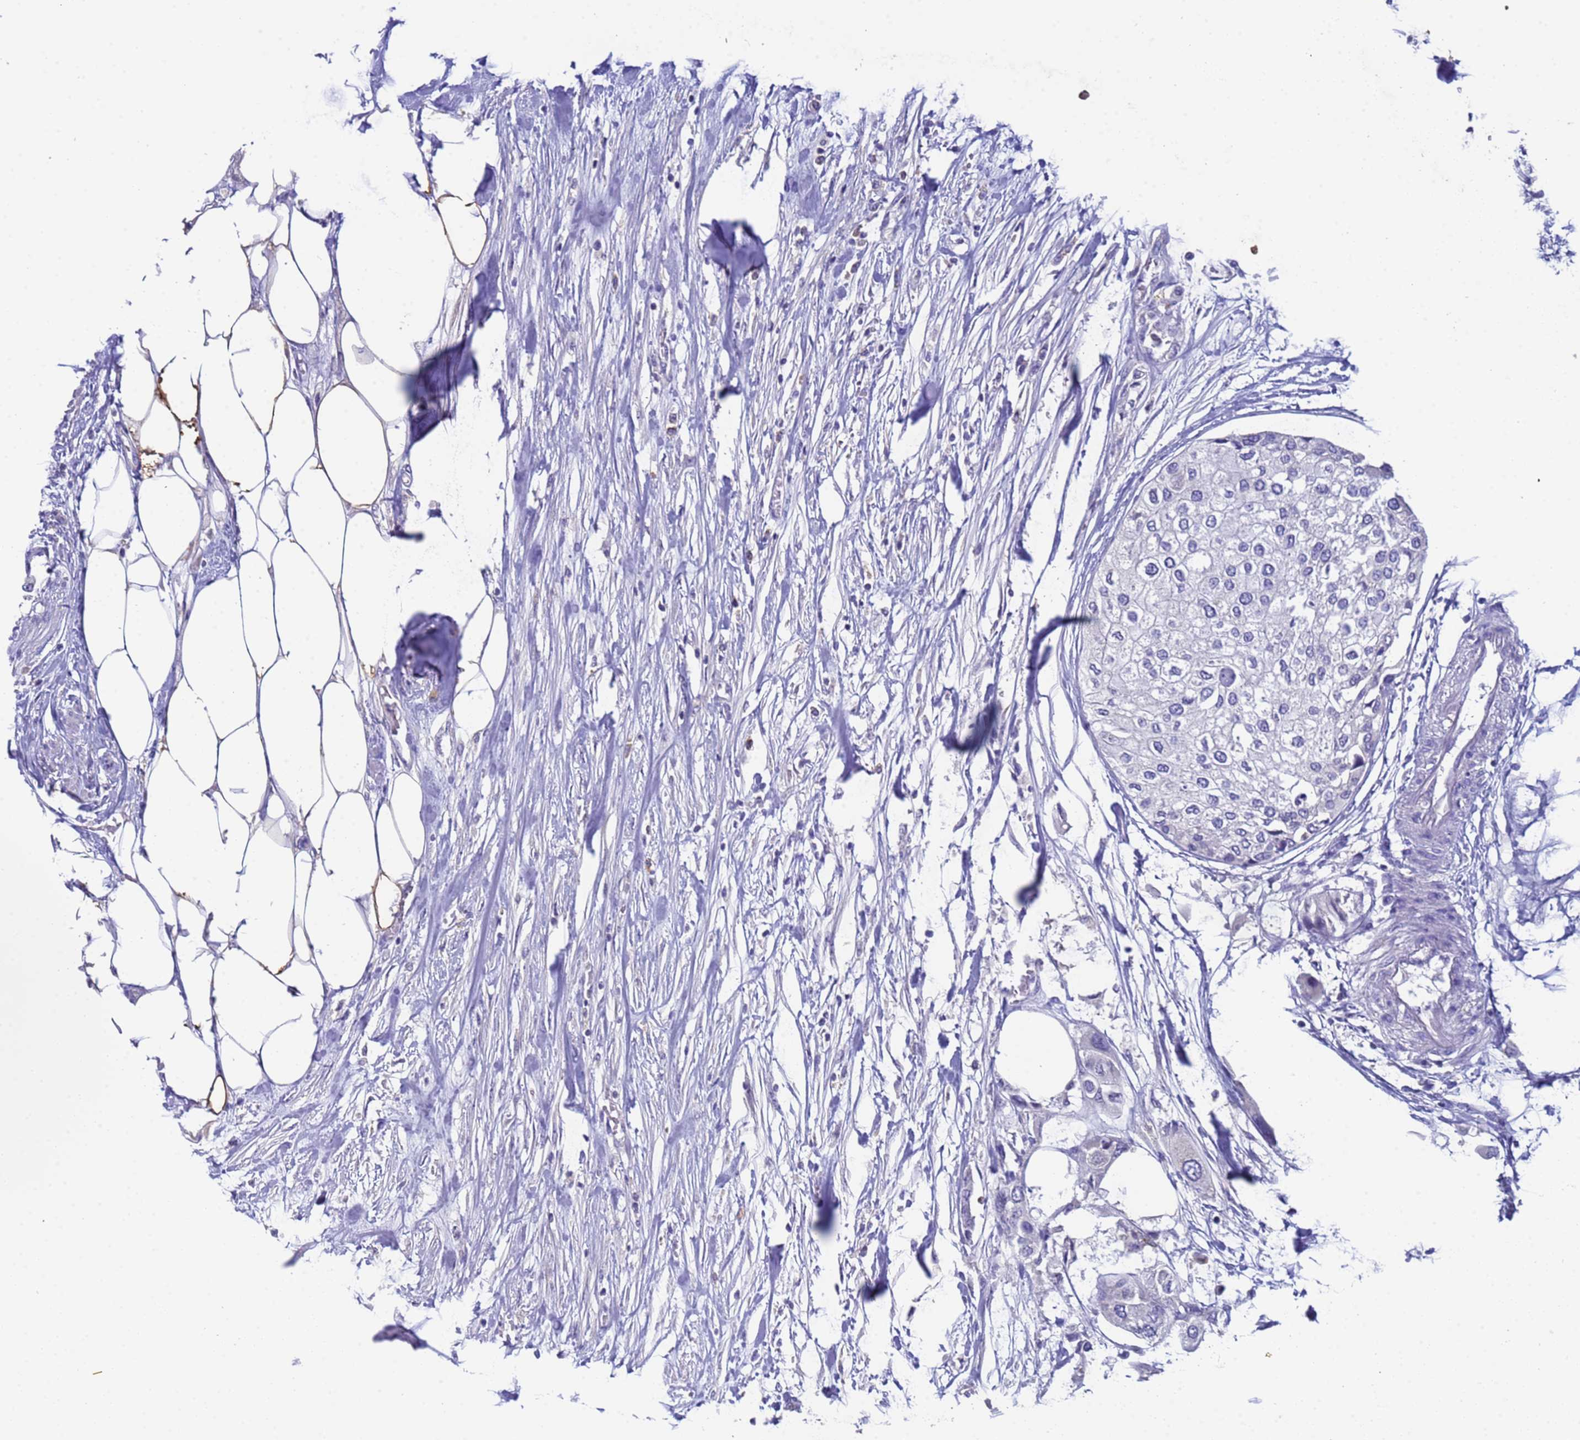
{"staining": {"intensity": "negative", "quantity": "none", "location": "none"}, "tissue": "urothelial cancer", "cell_type": "Tumor cells", "image_type": "cancer", "snomed": [{"axis": "morphology", "description": "Urothelial carcinoma, High grade"}, {"axis": "topography", "description": "Urinary bladder"}], "caption": "DAB immunohistochemical staining of urothelial carcinoma (high-grade) demonstrates no significant positivity in tumor cells.", "gene": "ZNF248", "patient": {"sex": "male", "age": 64}}